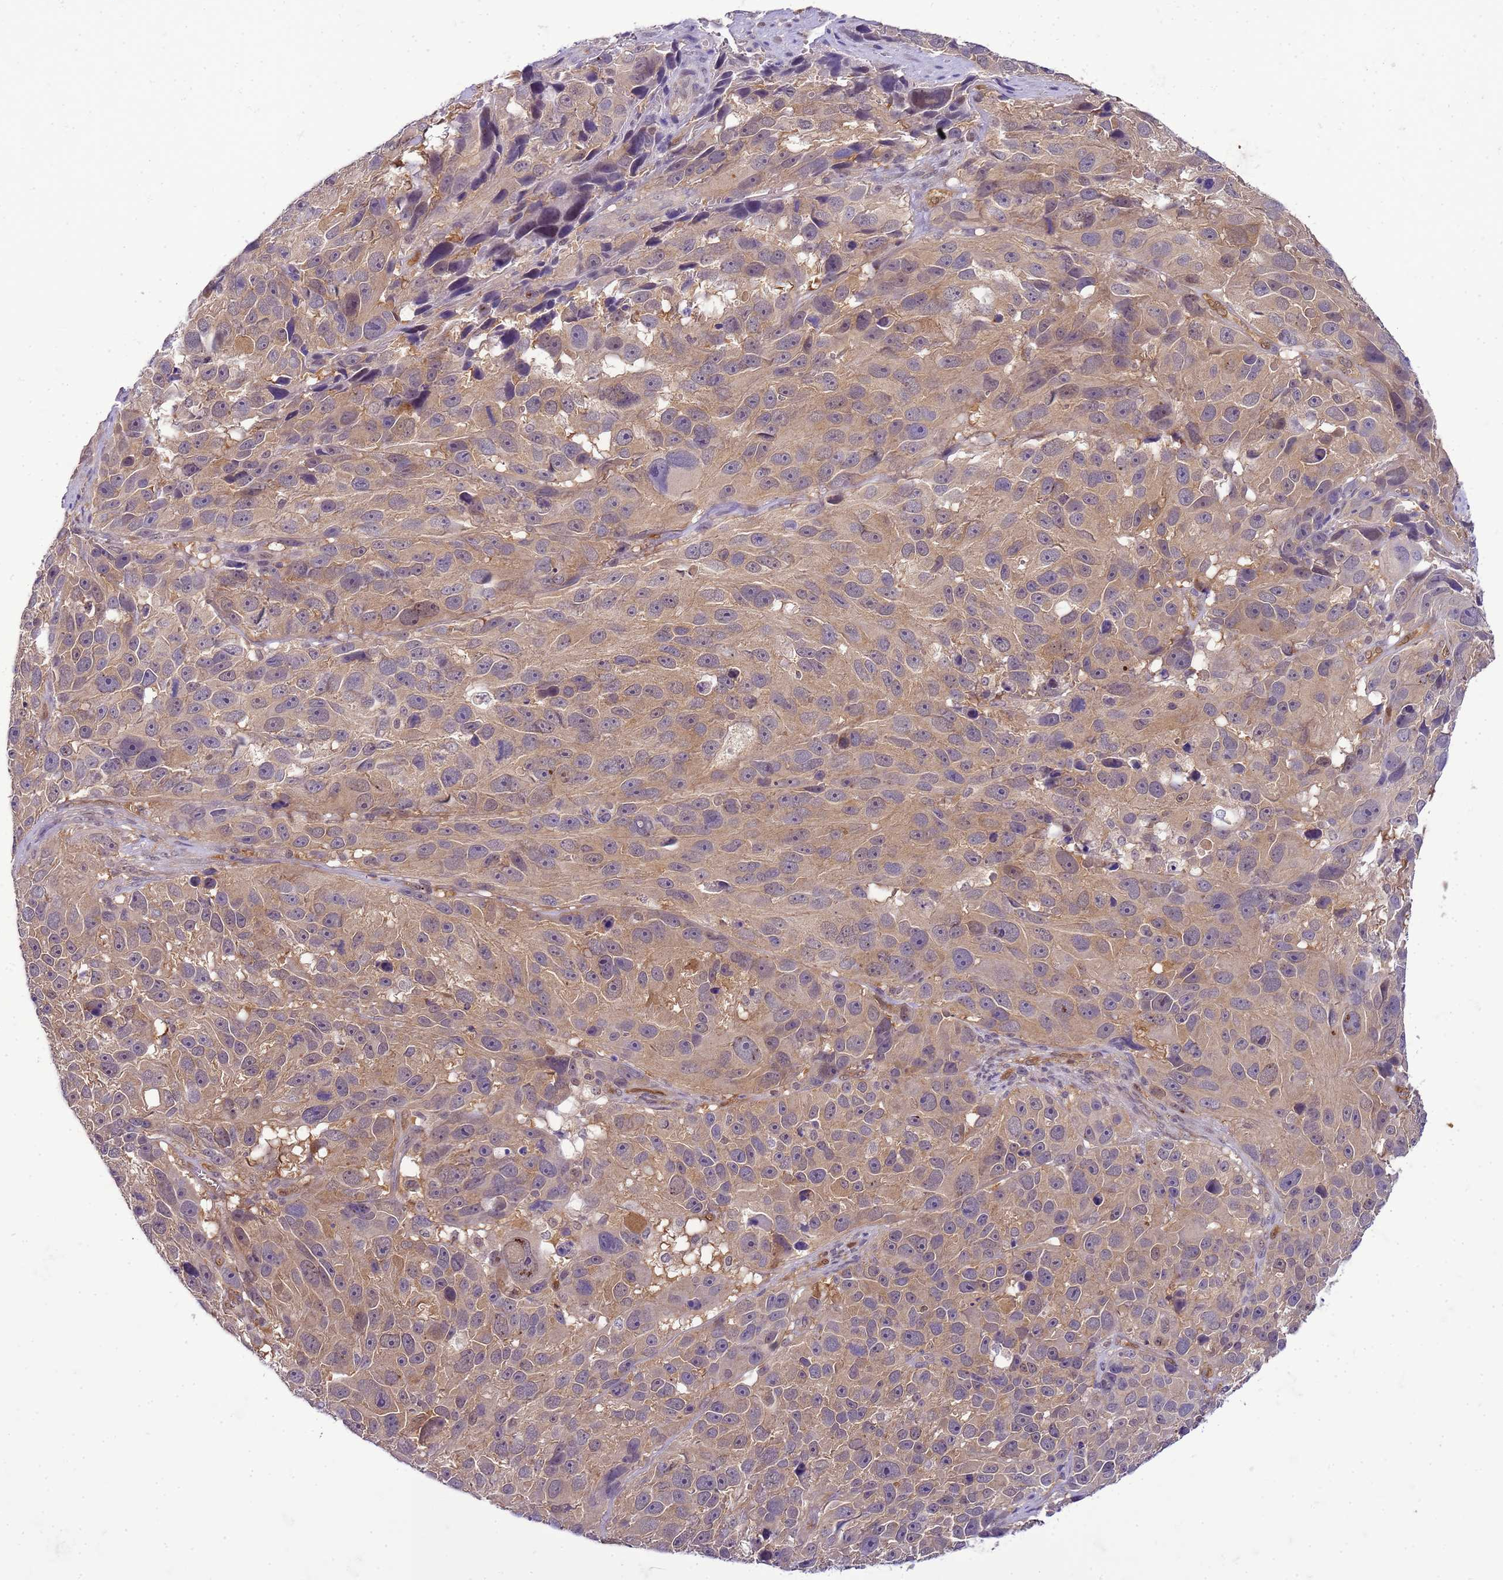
{"staining": {"intensity": "weak", "quantity": ">75%", "location": "cytoplasmic/membranous"}, "tissue": "melanoma", "cell_type": "Tumor cells", "image_type": "cancer", "snomed": [{"axis": "morphology", "description": "Malignant melanoma, NOS"}, {"axis": "topography", "description": "Skin"}], "caption": "This image displays malignant melanoma stained with immunohistochemistry to label a protein in brown. The cytoplasmic/membranous of tumor cells show weak positivity for the protein. Nuclei are counter-stained blue.", "gene": "DDI2", "patient": {"sex": "male", "age": 84}}